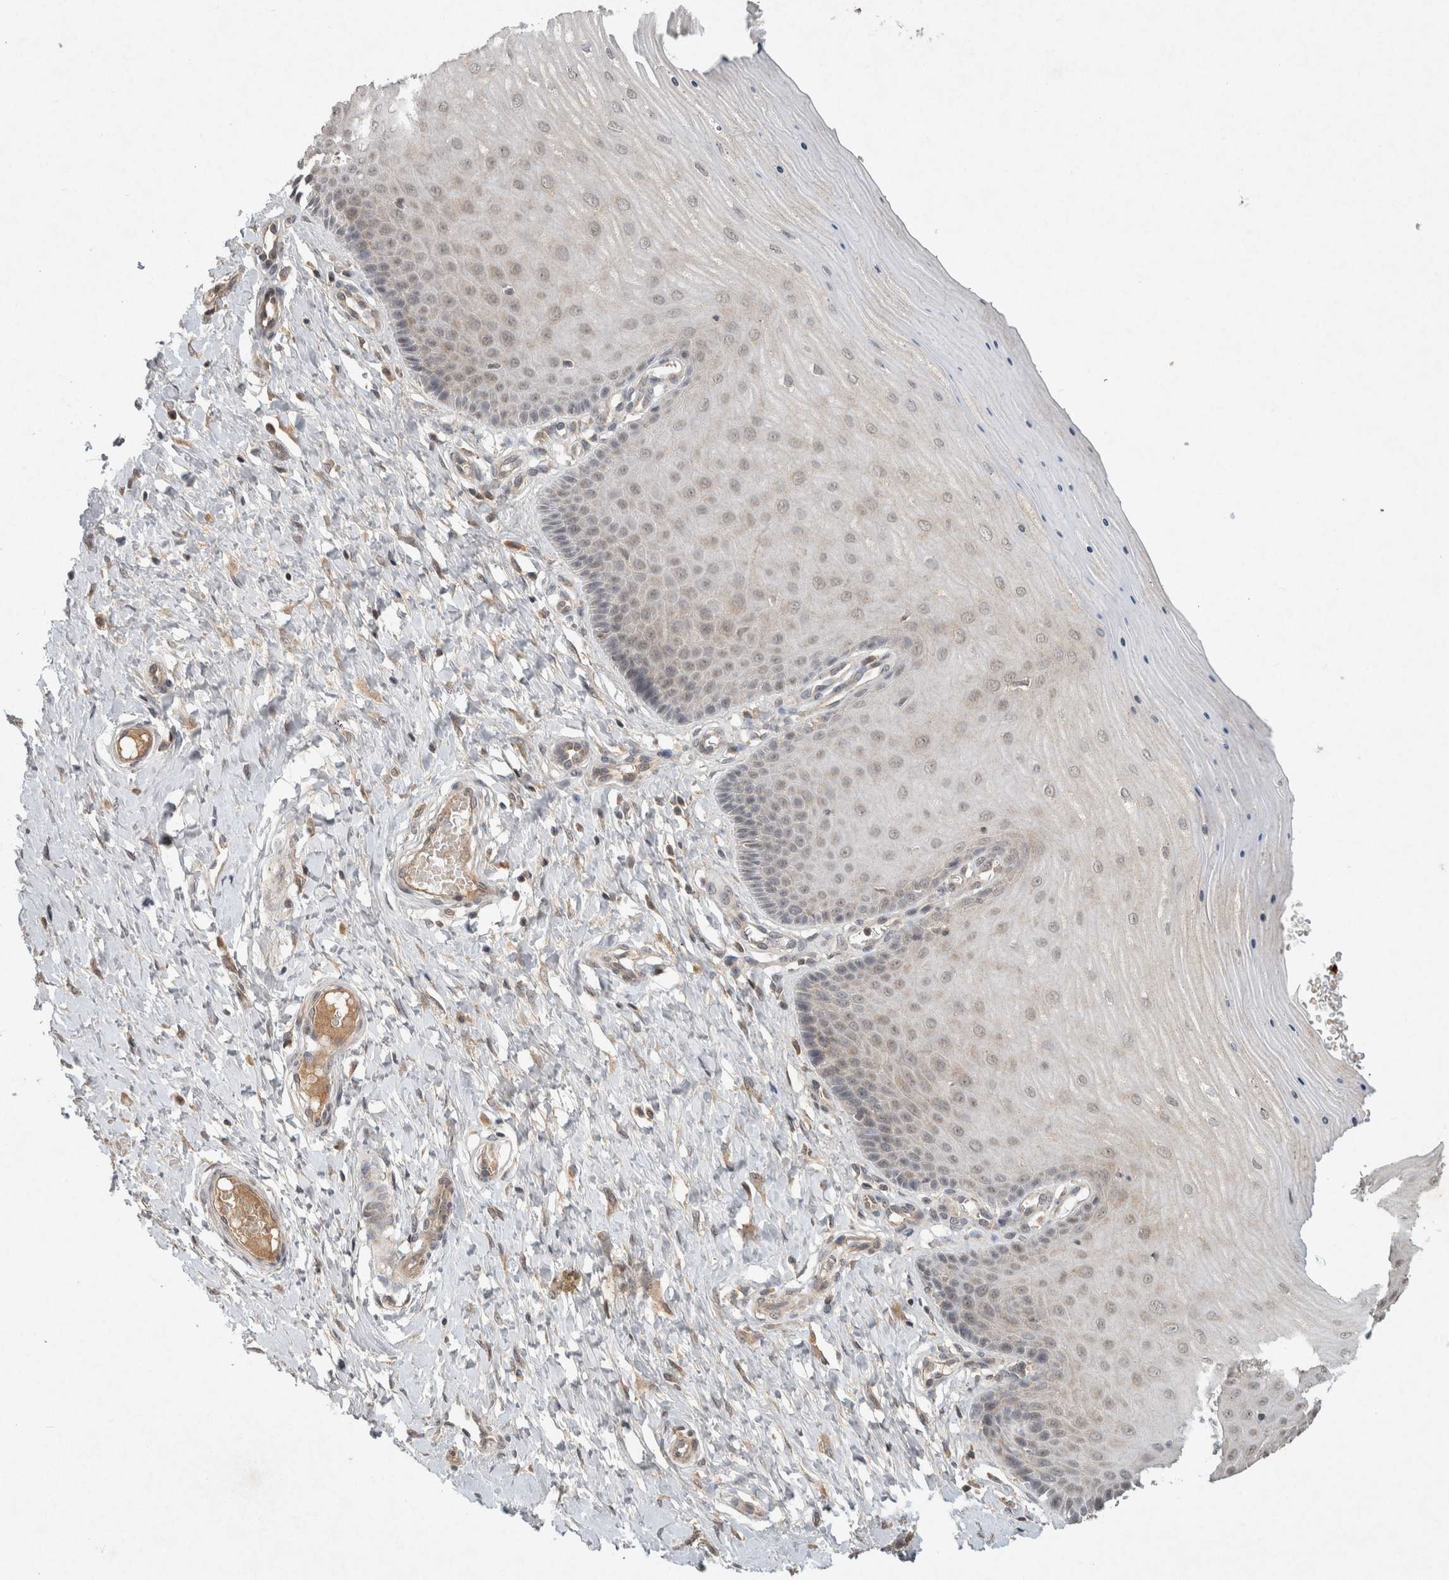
{"staining": {"intensity": "moderate", "quantity": ">75%", "location": "cytoplasmic/membranous"}, "tissue": "cervix", "cell_type": "Glandular cells", "image_type": "normal", "snomed": [{"axis": "morphology", "description": "Normal tissue, NOS"}, {"axis": "topography", "description": "Cervix"}], "caption": "Immunohistochemical staining of benign human cervix demonstrates moderate cytoplasmic/membranous protein positivity in approximately >75% of glandular cells.", "gene": "LOXL2", "patient": {"sex": "female", "age": 55}}